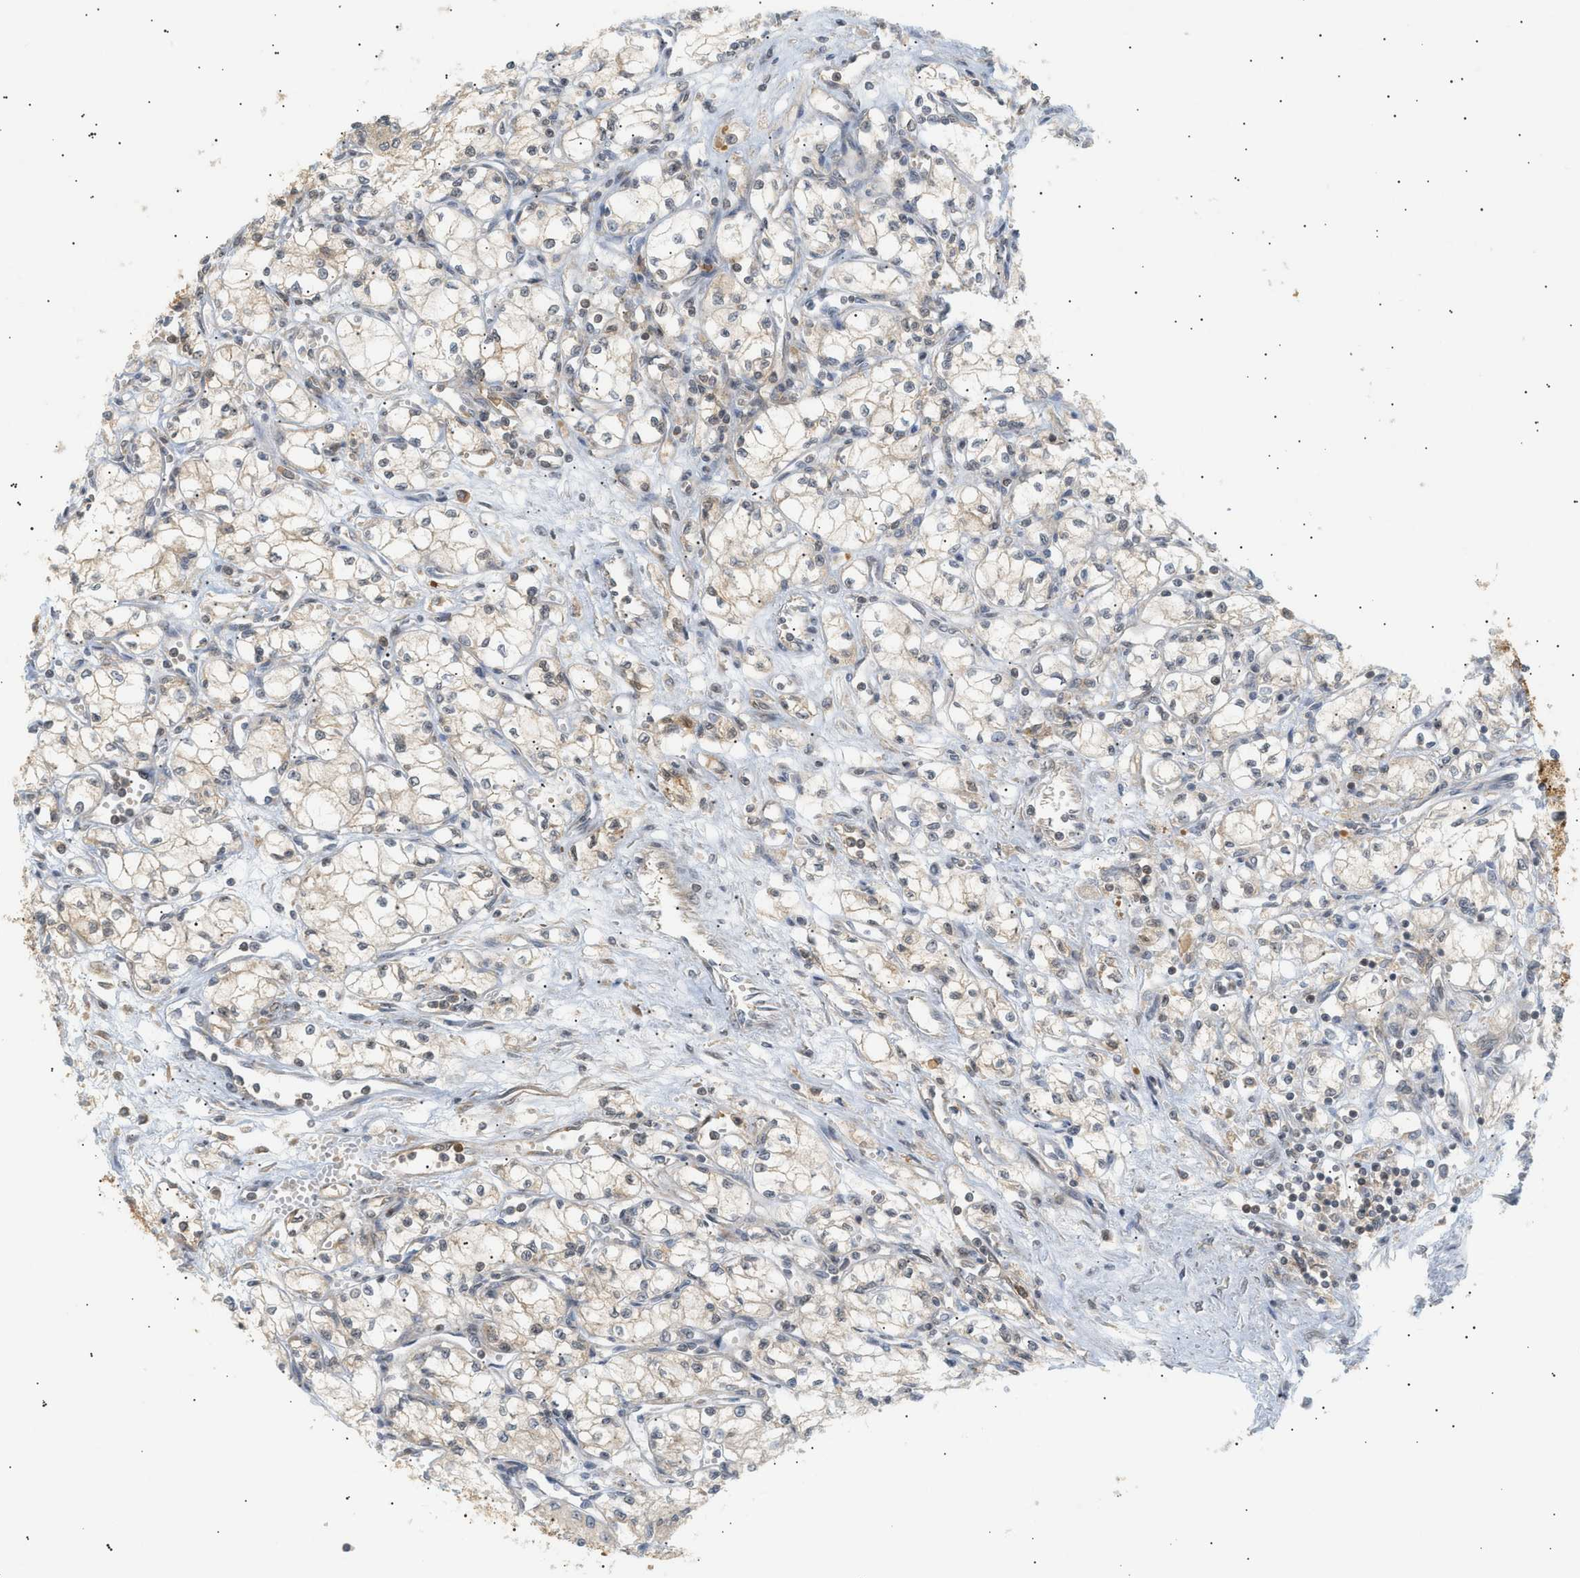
{"staining": {"intensity": "moderate", "quantity": ">75%", "location": "cytoplasmic/membranous"}, "tissue": "renal cancer", "cell_type": "Tumor cells", "image_type": "cancer", "snomed": [{"axis": "morphology", "description": "Normal tissue, NOS"}, {"axis": "morphology", "description": "Adenocarcinoma, NOS"}, {"axis": "topography", "description": "Kidney"}], "caption": "A medium amount of moderate cytoplasmic/membranous staining is present in approximately >75% of tumor cells in renal cancer tissue. (Brightfield microscopy of DAB IHC at high magnification).", "gene": "SHC1", "patient": {"sex": "male", "age": 59}}